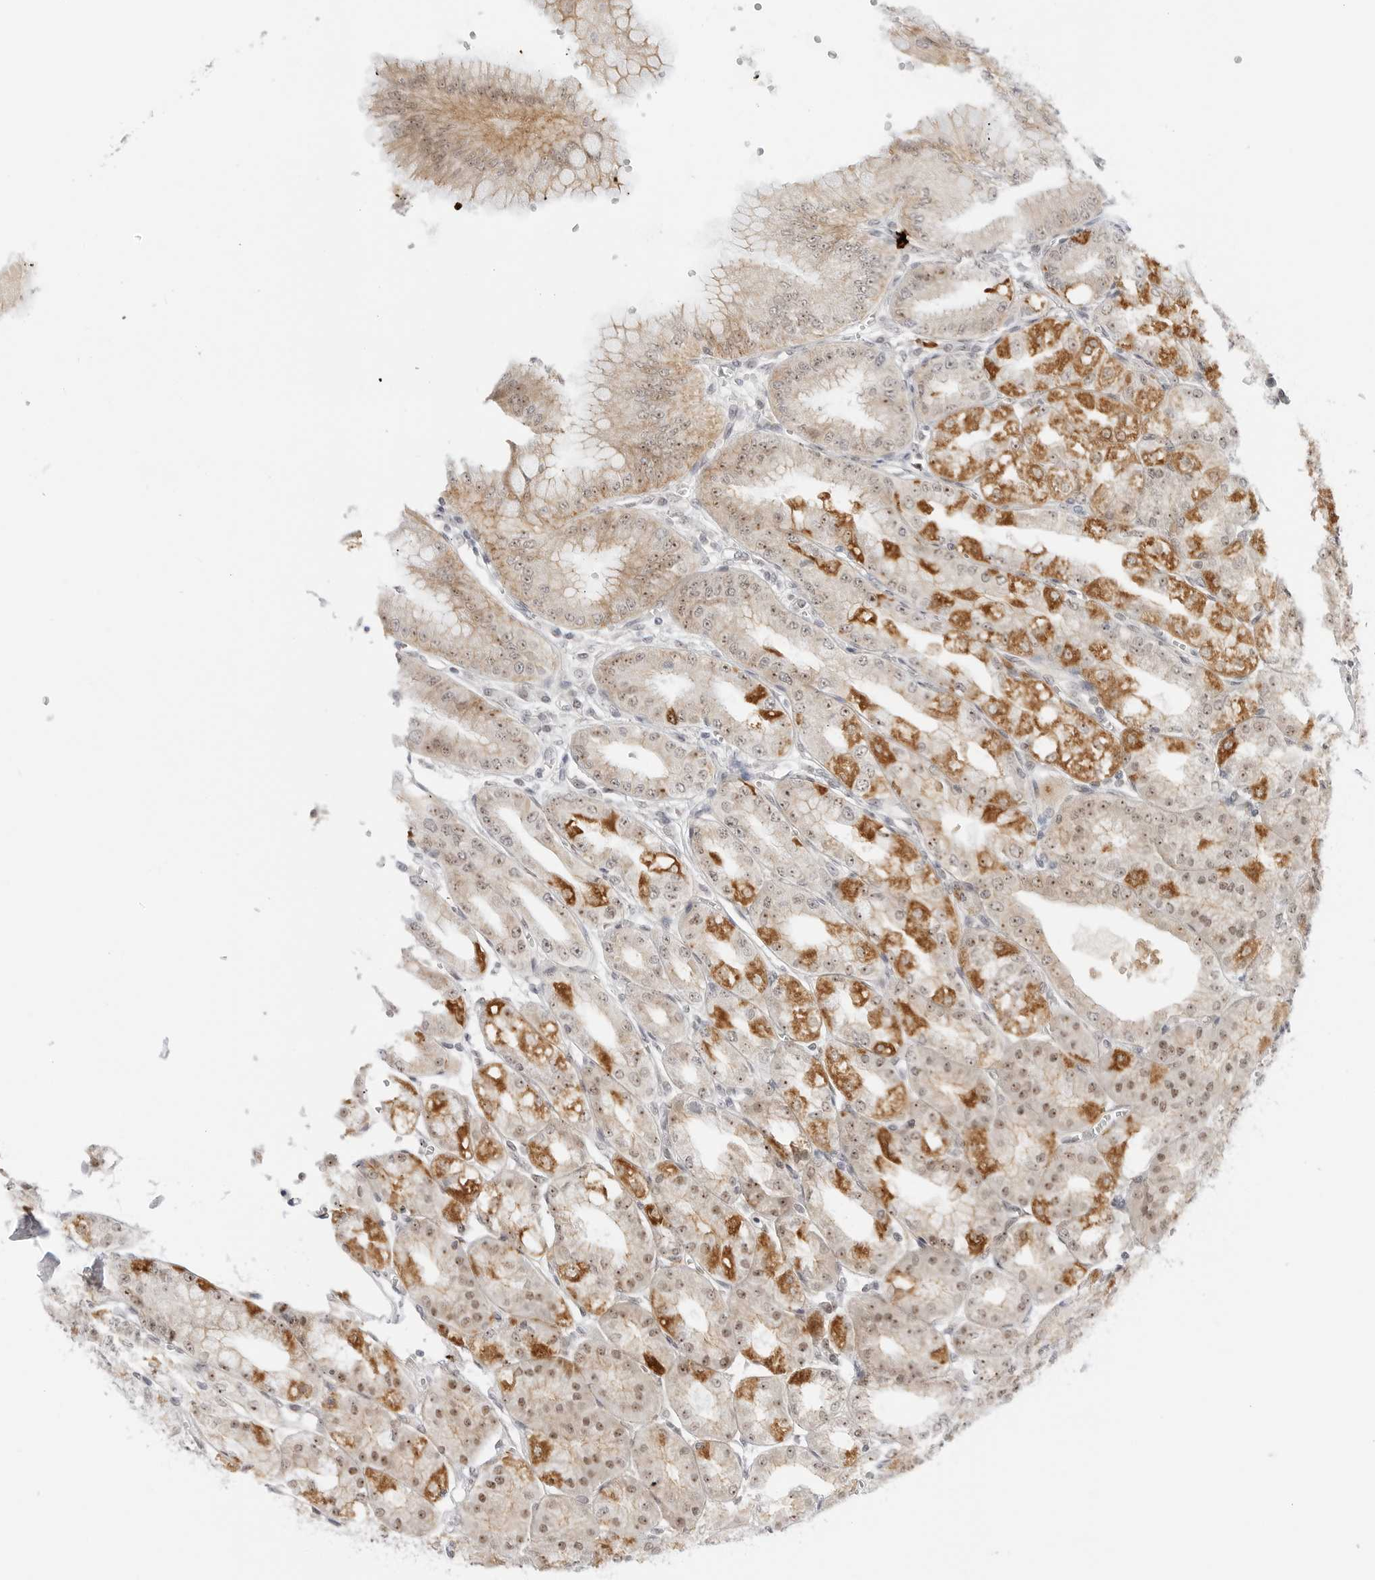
{"staining": {"intensity": "moderate", "quantity": "25%-75%", "location": "cytoplasmic/membranous,nuclear"}, "tissue": "stomach", "cell_type": "Glandular cells", "image_type": "normal", "snomed": [{"axis": "morphology", "description": "Normal tissue, NOS"}, {"axis": "topography", "description": "Stomach, lower"}], "caption": "Immunohistochemical staining of normal stomach displays 25%-75% levels of moderate cytoplasmic/membranous,nuclear protein expression in about 25%-75% of glandular cells. (DAB IHC, brown staining for protein, blue staining for nuclei).", "gene": "HIPK3", "patient": {"sex": "male", "age": 71}}